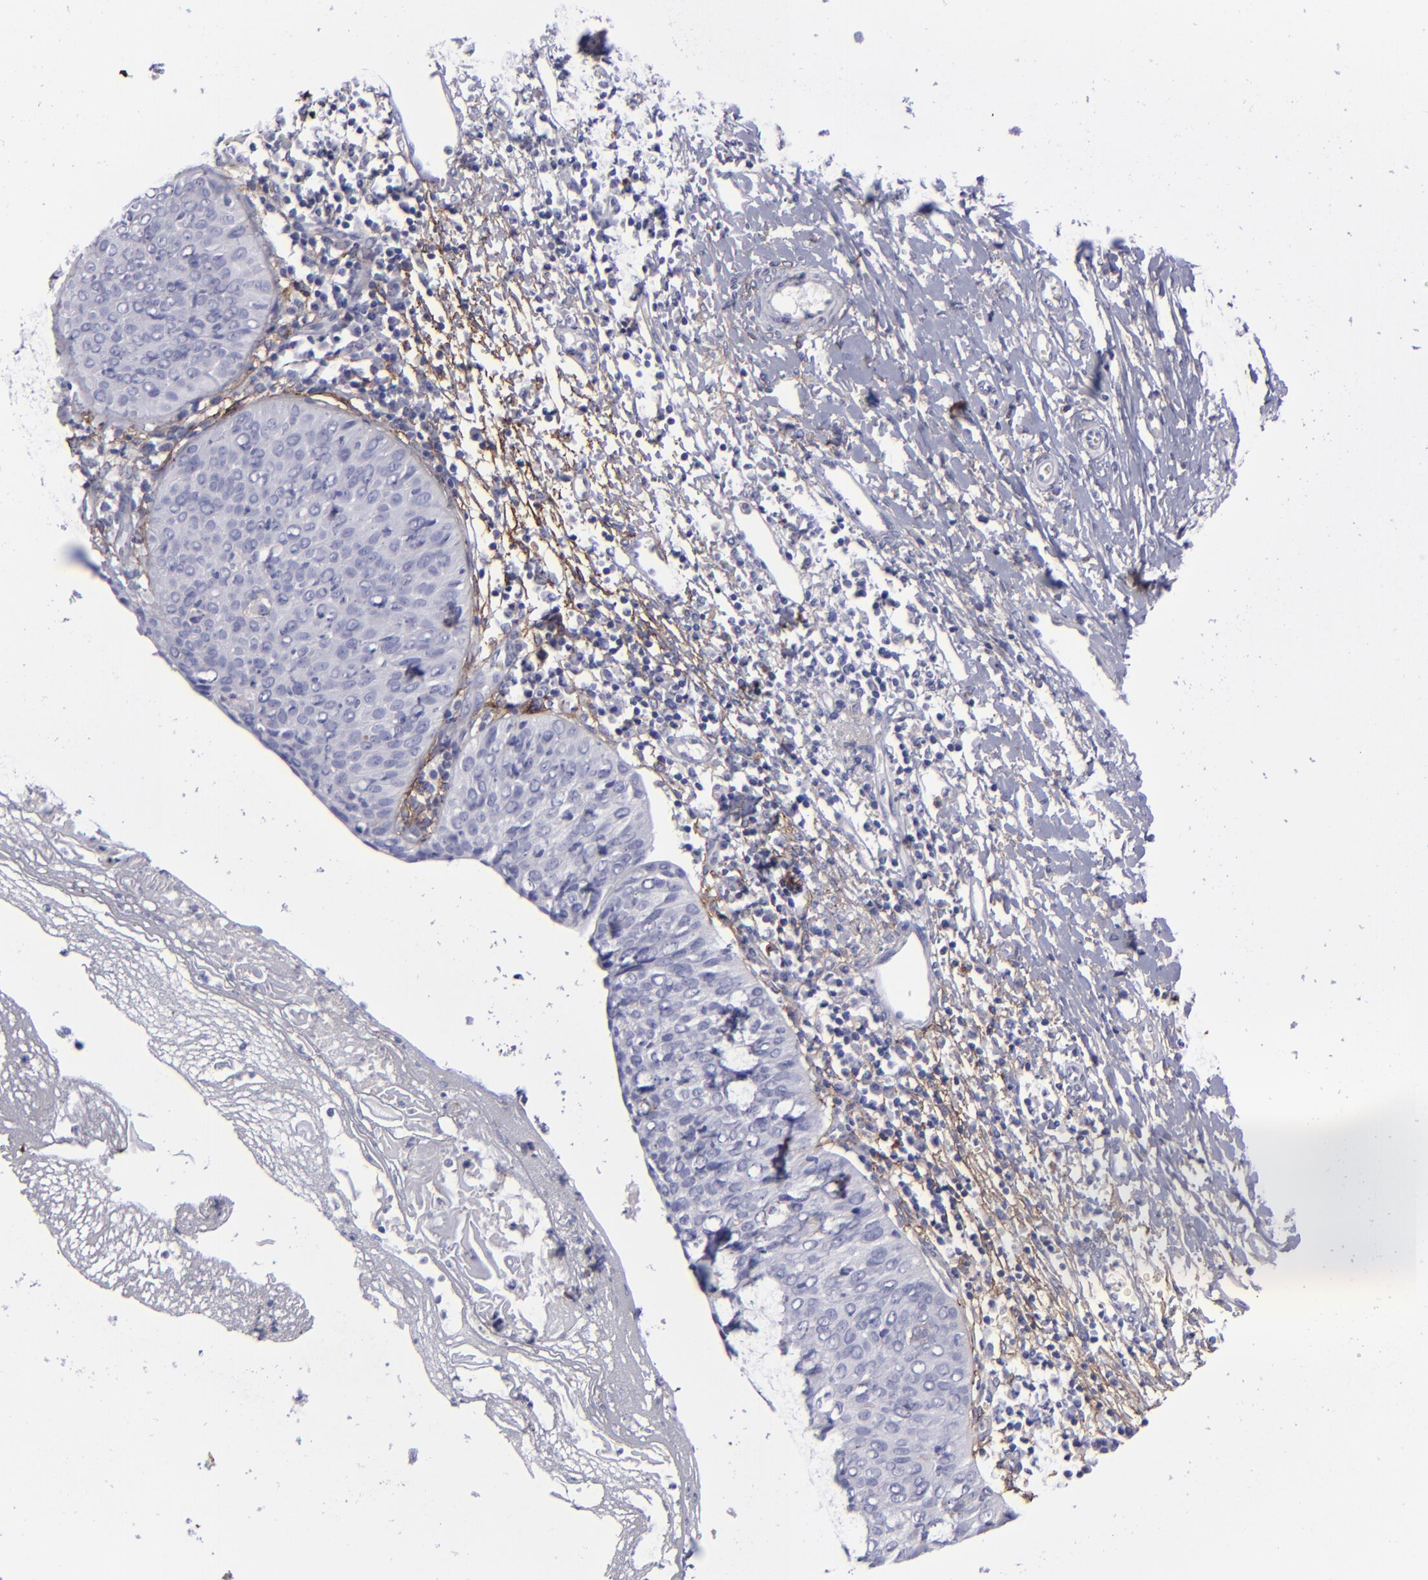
{"staining": {"intensity": "negative", "quantity": "none", "location": "none"}, "tissue": "cervical cancer", "cell_type": "Tumor cells", "image_type": "cancer", "snomed": [{"axis": "morphology", "description": "Normal tissue, NOS"}, {"axis": "morphology", "description": "Squamous cell carcinoma, NOS"}, {"axis": "topography", "description": "Cervix"}], "caption": "Human cervical cancer stained for a protein using immunohistochemistry (IHC) exhibits no positivity in tumor cells.", "gene": "ANPEP", "patient": {"sex": "female", "age": 39}}